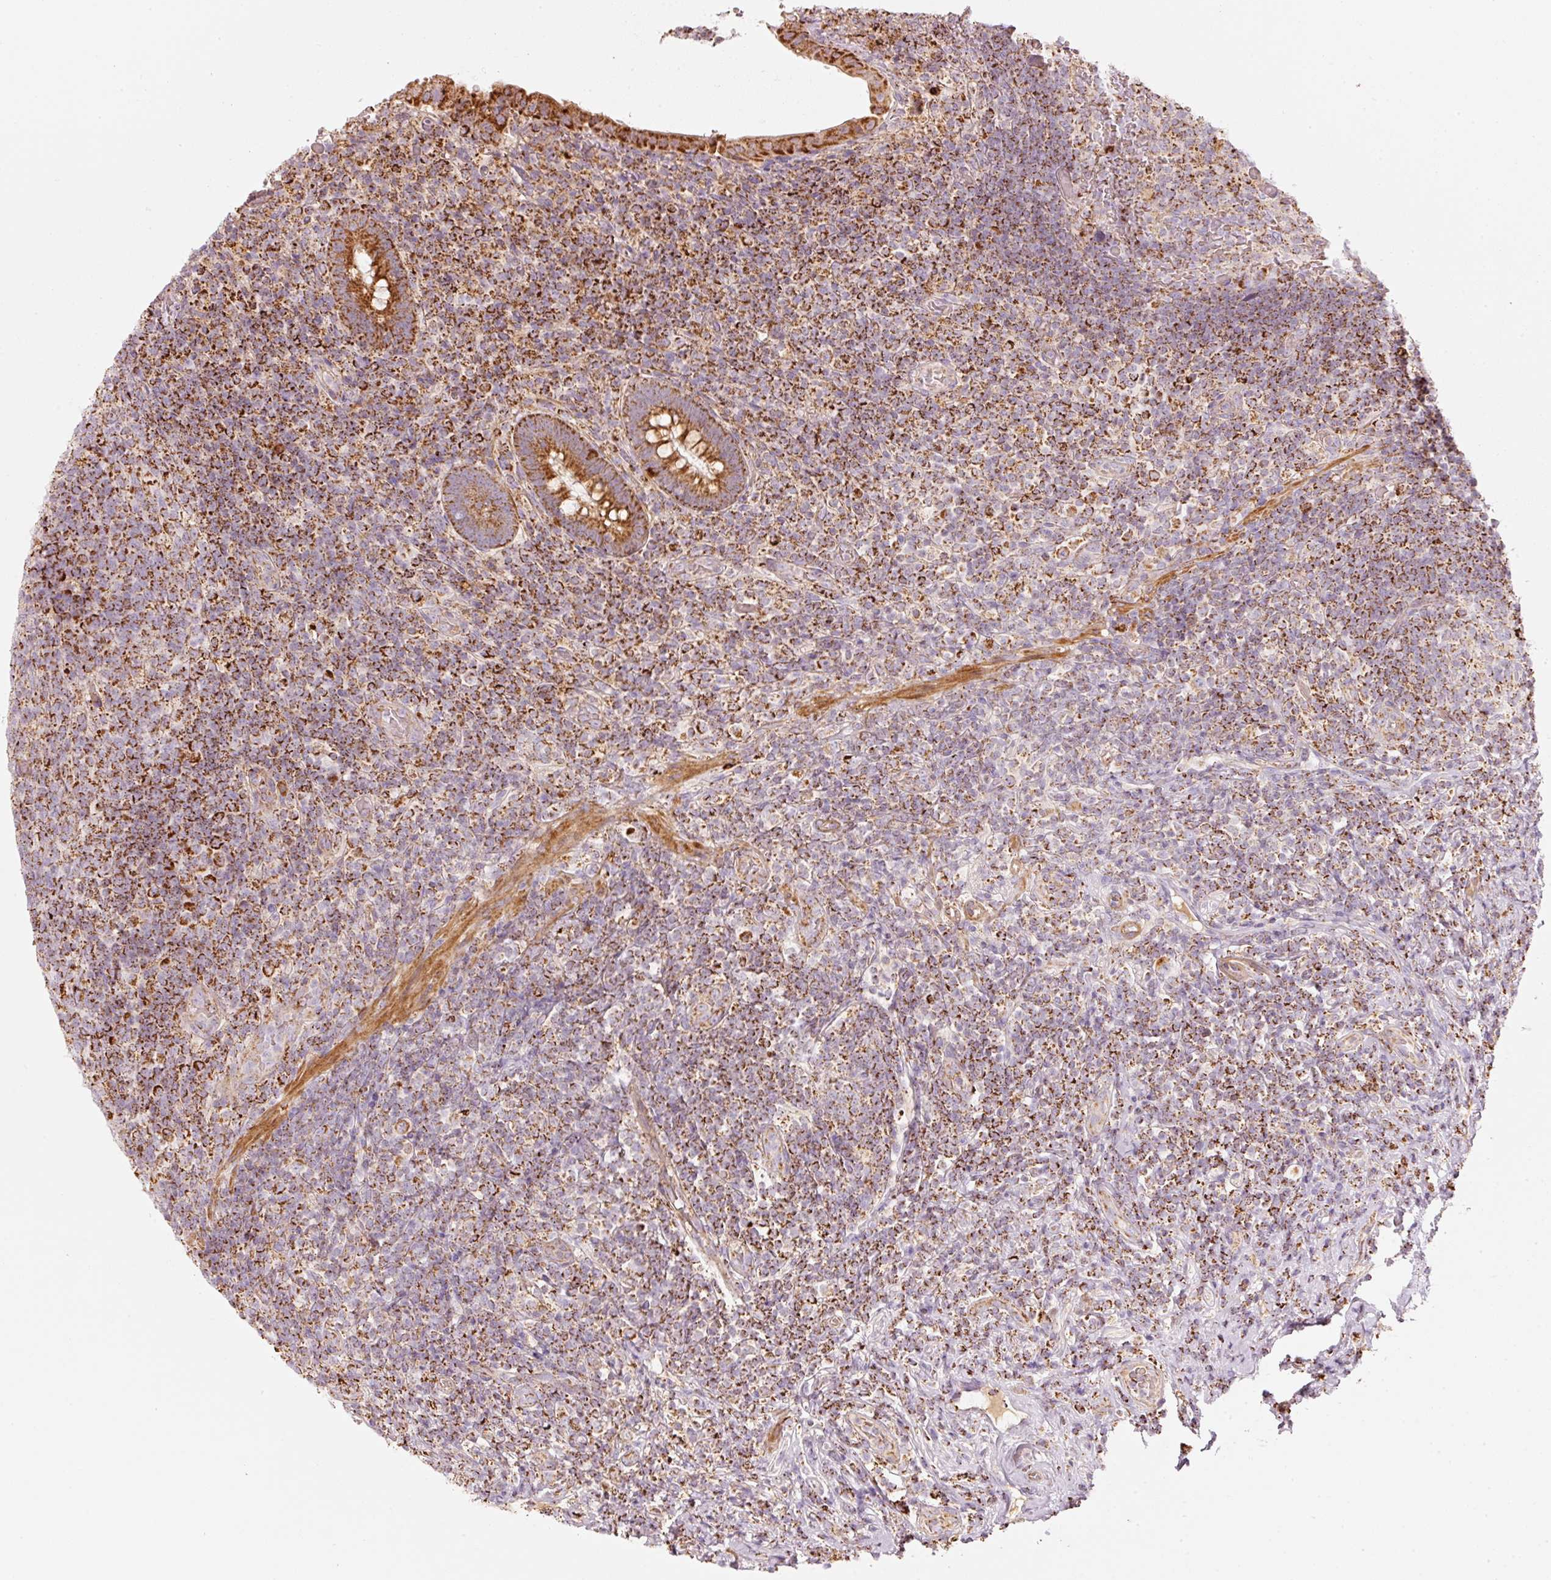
{"staining": {"intensity": "strong", "quantity": ">75%", "location": "cytoplasmic/membranous"}, "tissue": "appendix", "cell_type": "Glandular cells", "image_type": "normal", "snomed": [{"axis": "morphology", "description": "Normal tissue, NOS"}, {"axis": "topography", "description": "Appendix"}], "caption": "Immunohistochemistry of unremarkable appendix reveals high levels of strong cytoplasmic/membranous positivity in approximately >75% of glandular cells.", "gene": "C17orf98", "patient": {"sex": "female", "age": 43}}